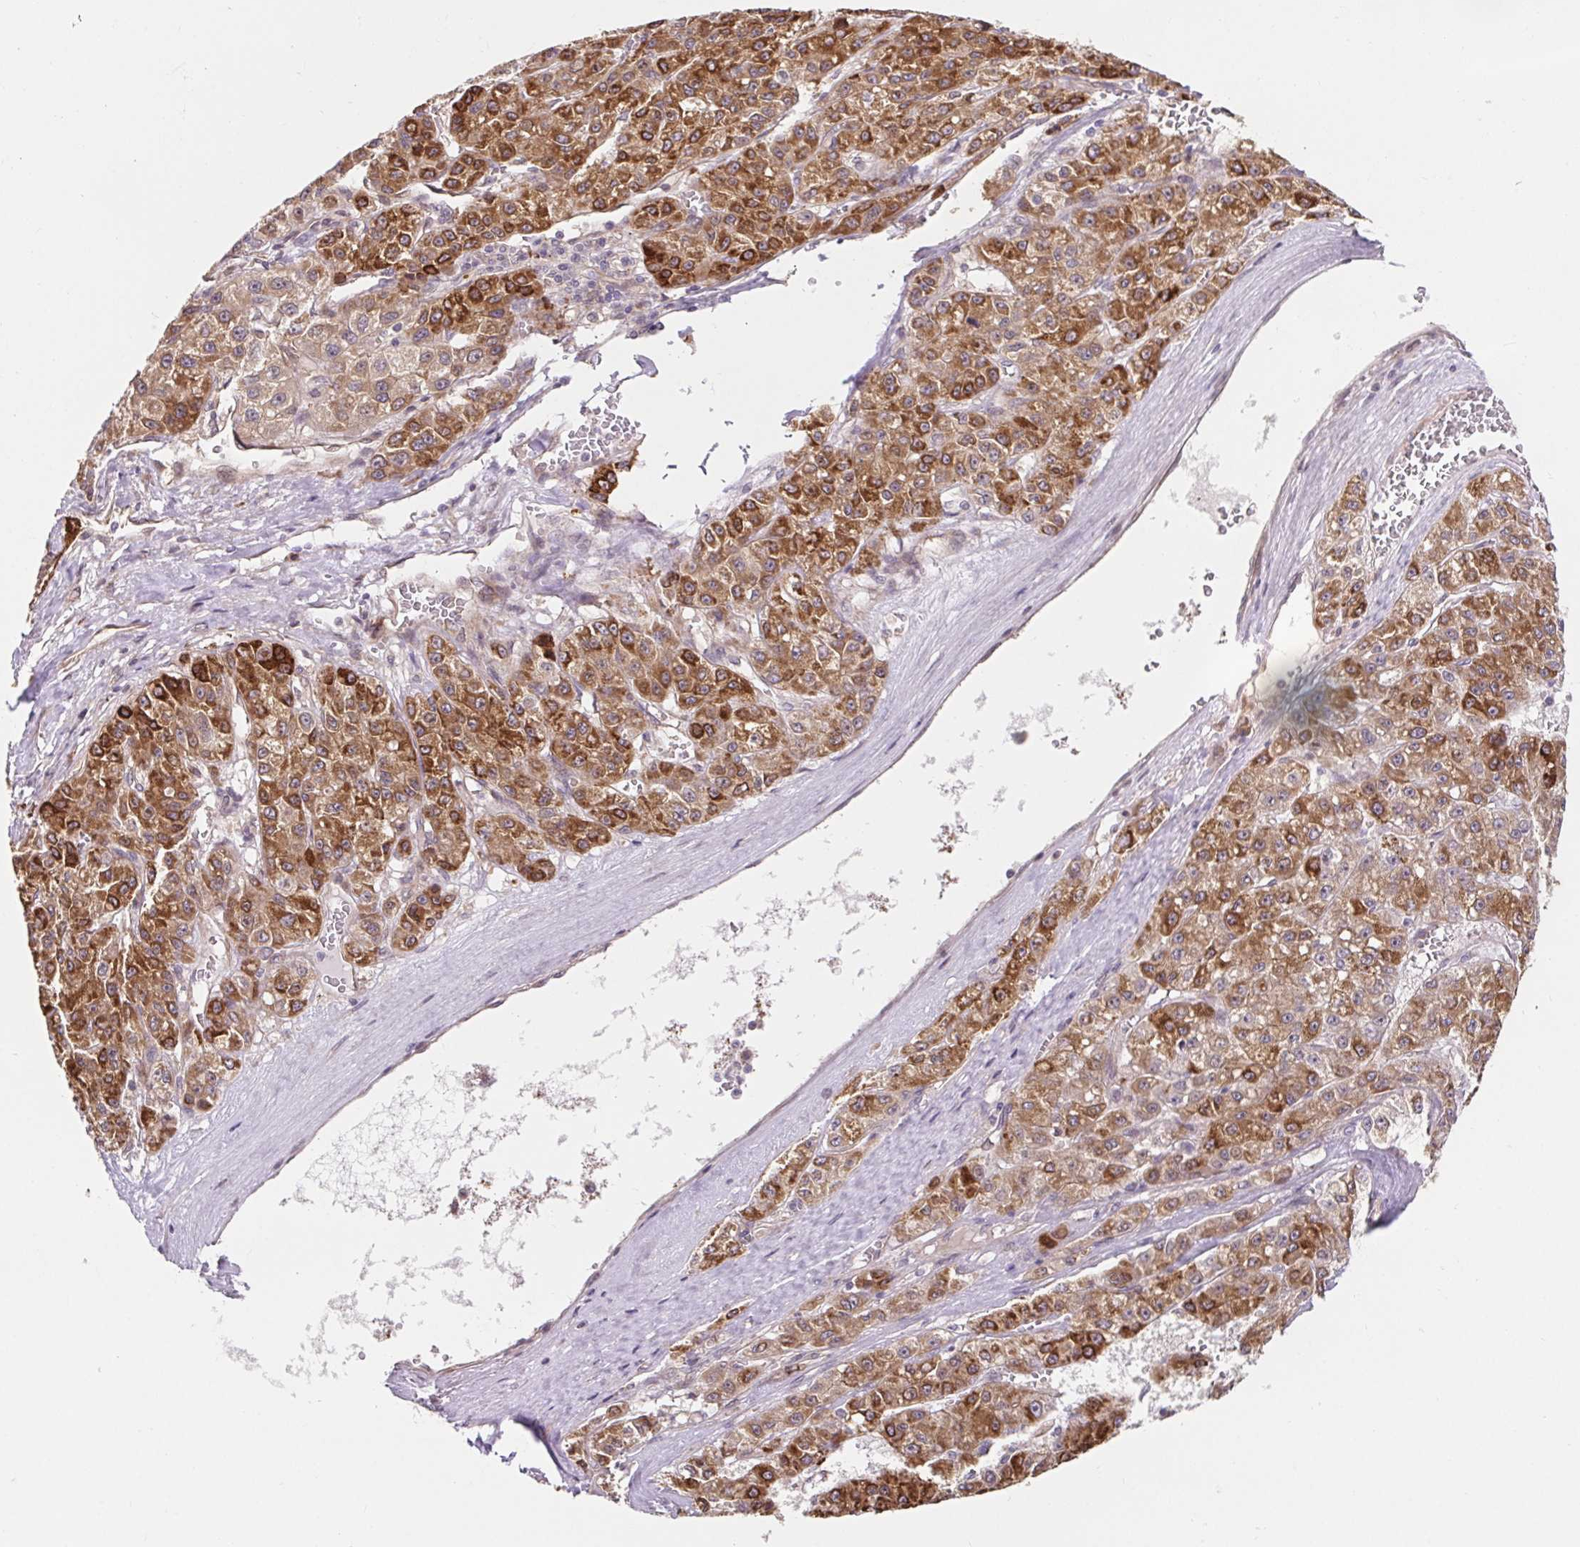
{"staining": {"intensity": "moderate", "quantity": ">75%", "location": "cytoplasmic/membranous"}, "tissue": "liver cancer", "cell_type": "Tumor cells", "image_type": "cancer", "snomed": [{"axis": "morphology", "description": "Carcinoma, Hepatocellular, NOS"}, {"axis": "topography", "description": "Liver"}], "caption": "Immunohistochemistry (IHC) of human liver cancer (hepatocellular carcinoma) displays medium levels of moderate cytoplasmic/membranous positivity in about >75% of tumor cells.", "gene": "LYPD5", "patient": {"sex": "male", "age": 70}}